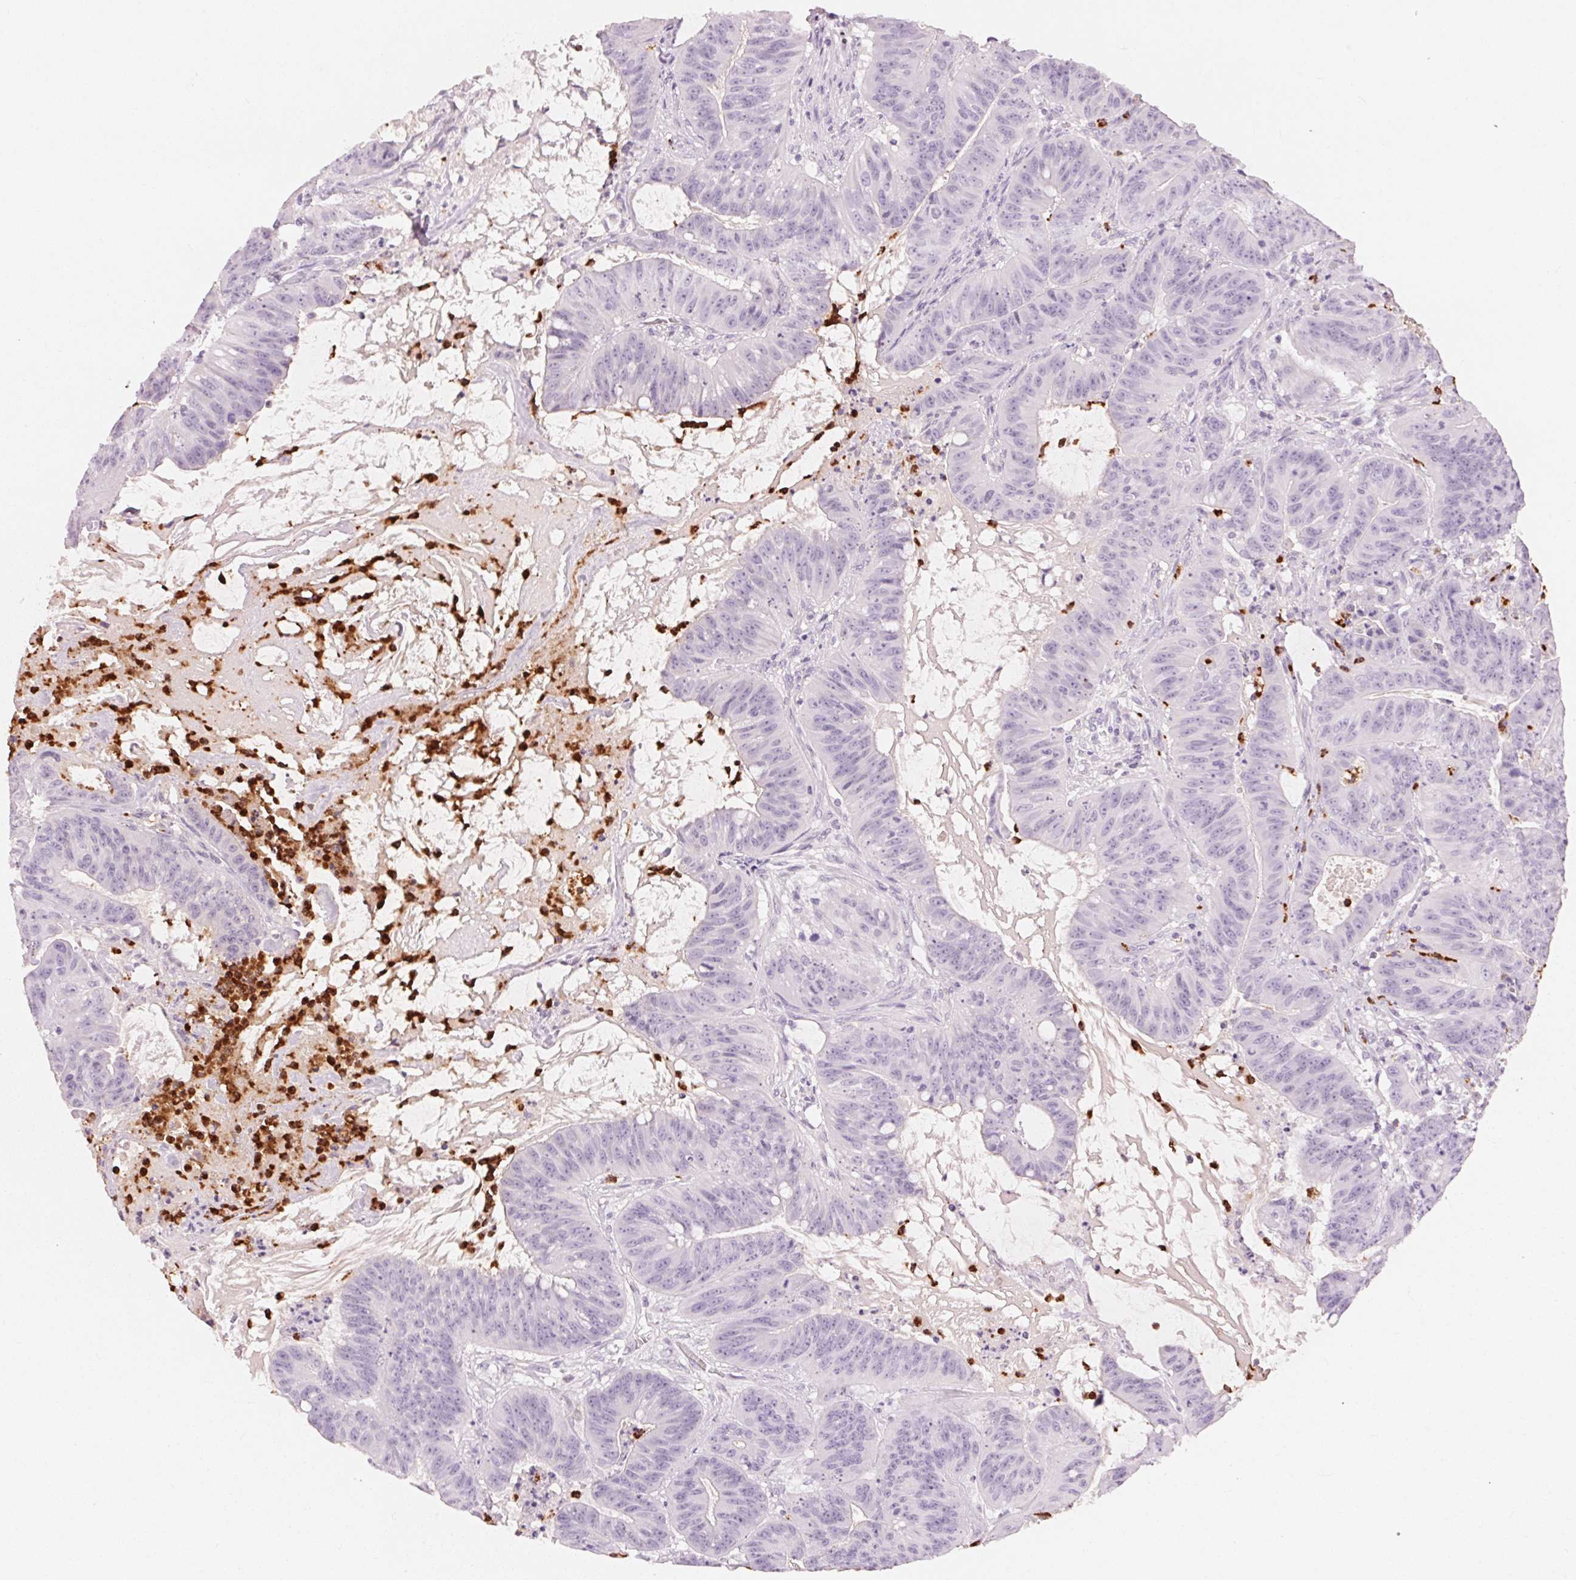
{"staining": {"intensity": "negative", "quantity": "none", "location": "none"}, "tissue": "colorectal cancer", "cell_type": "Tumor cells", "image_type": "cancer", "snomed": [{"axis": "morphology", "description": "Adenocarcinoma, NOS"}, {"axis": "topography", "description": "Colon"}], "caption": "This is an immunohistochemistry (IHC) histopathology image of colorectal cancer (adenocarcinoma). There is no expression in tumor cells.", "gene": "KLK7", "patient": {"sex": "male", "age": 33}}